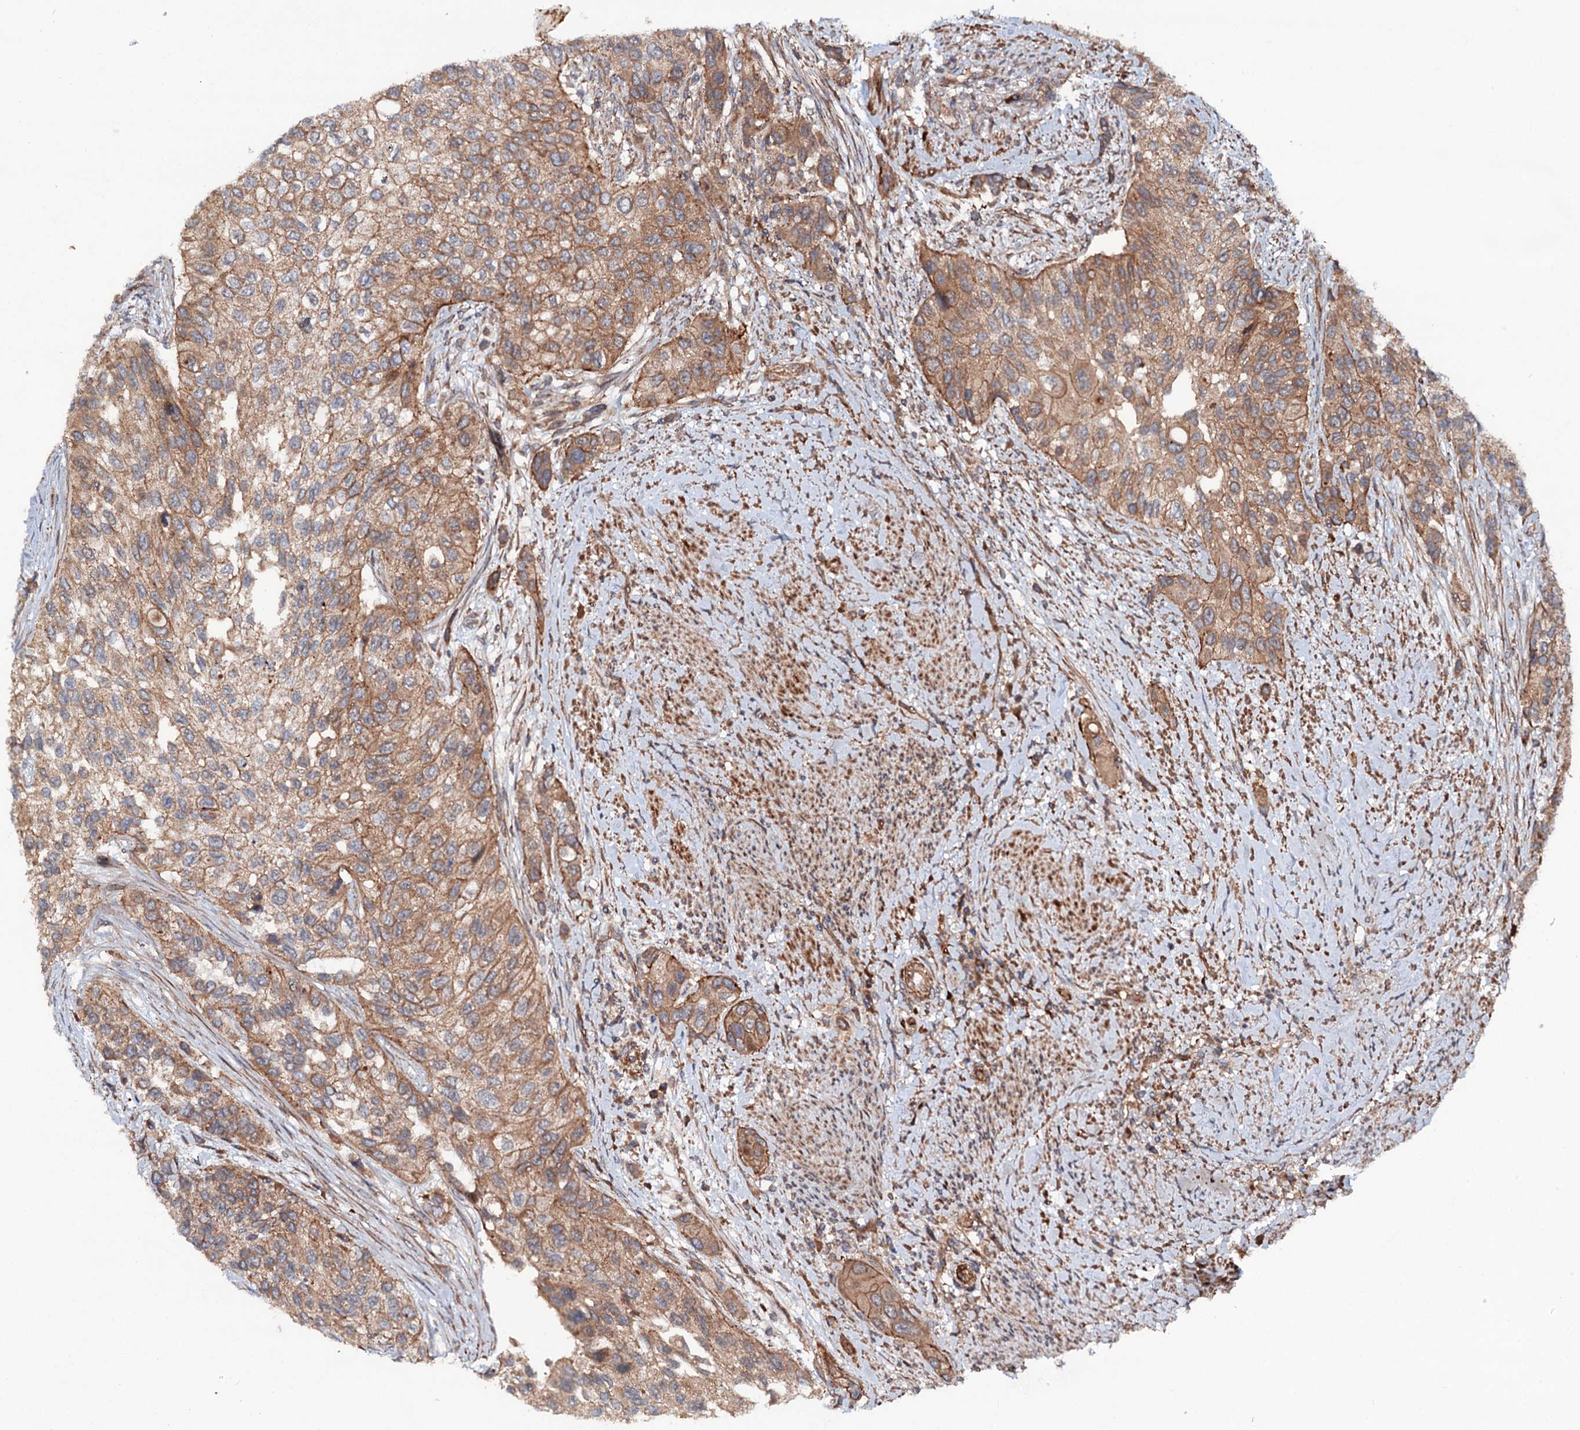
{"staining": {"intensity": "moderate", "quantity": ">75%", "location": "cytoplasmic/membranous"}, "tissue": "urothelial cancer", "cell_type": "Tumor cells", "image_type": "cancer", "snomed": [{"axis": "morphology", "description": "Normal tissue, NOS"}, {"axis": "morphology", "description": "Urothelial carcinoma, High grade"}, {"axis": "topography", "description": "Vascular tissue"}, {"axis": "topography", "description": "Urinary bladder"}], "caption": "Human high-grade urothelial carcinoma stained with a brown dye reveals moderate cytoplasmic/membranous positive positivity in about >75% of tumor cells.", "gene": "ADGRG4", "patient": {"sex": "female", "age": 56}}